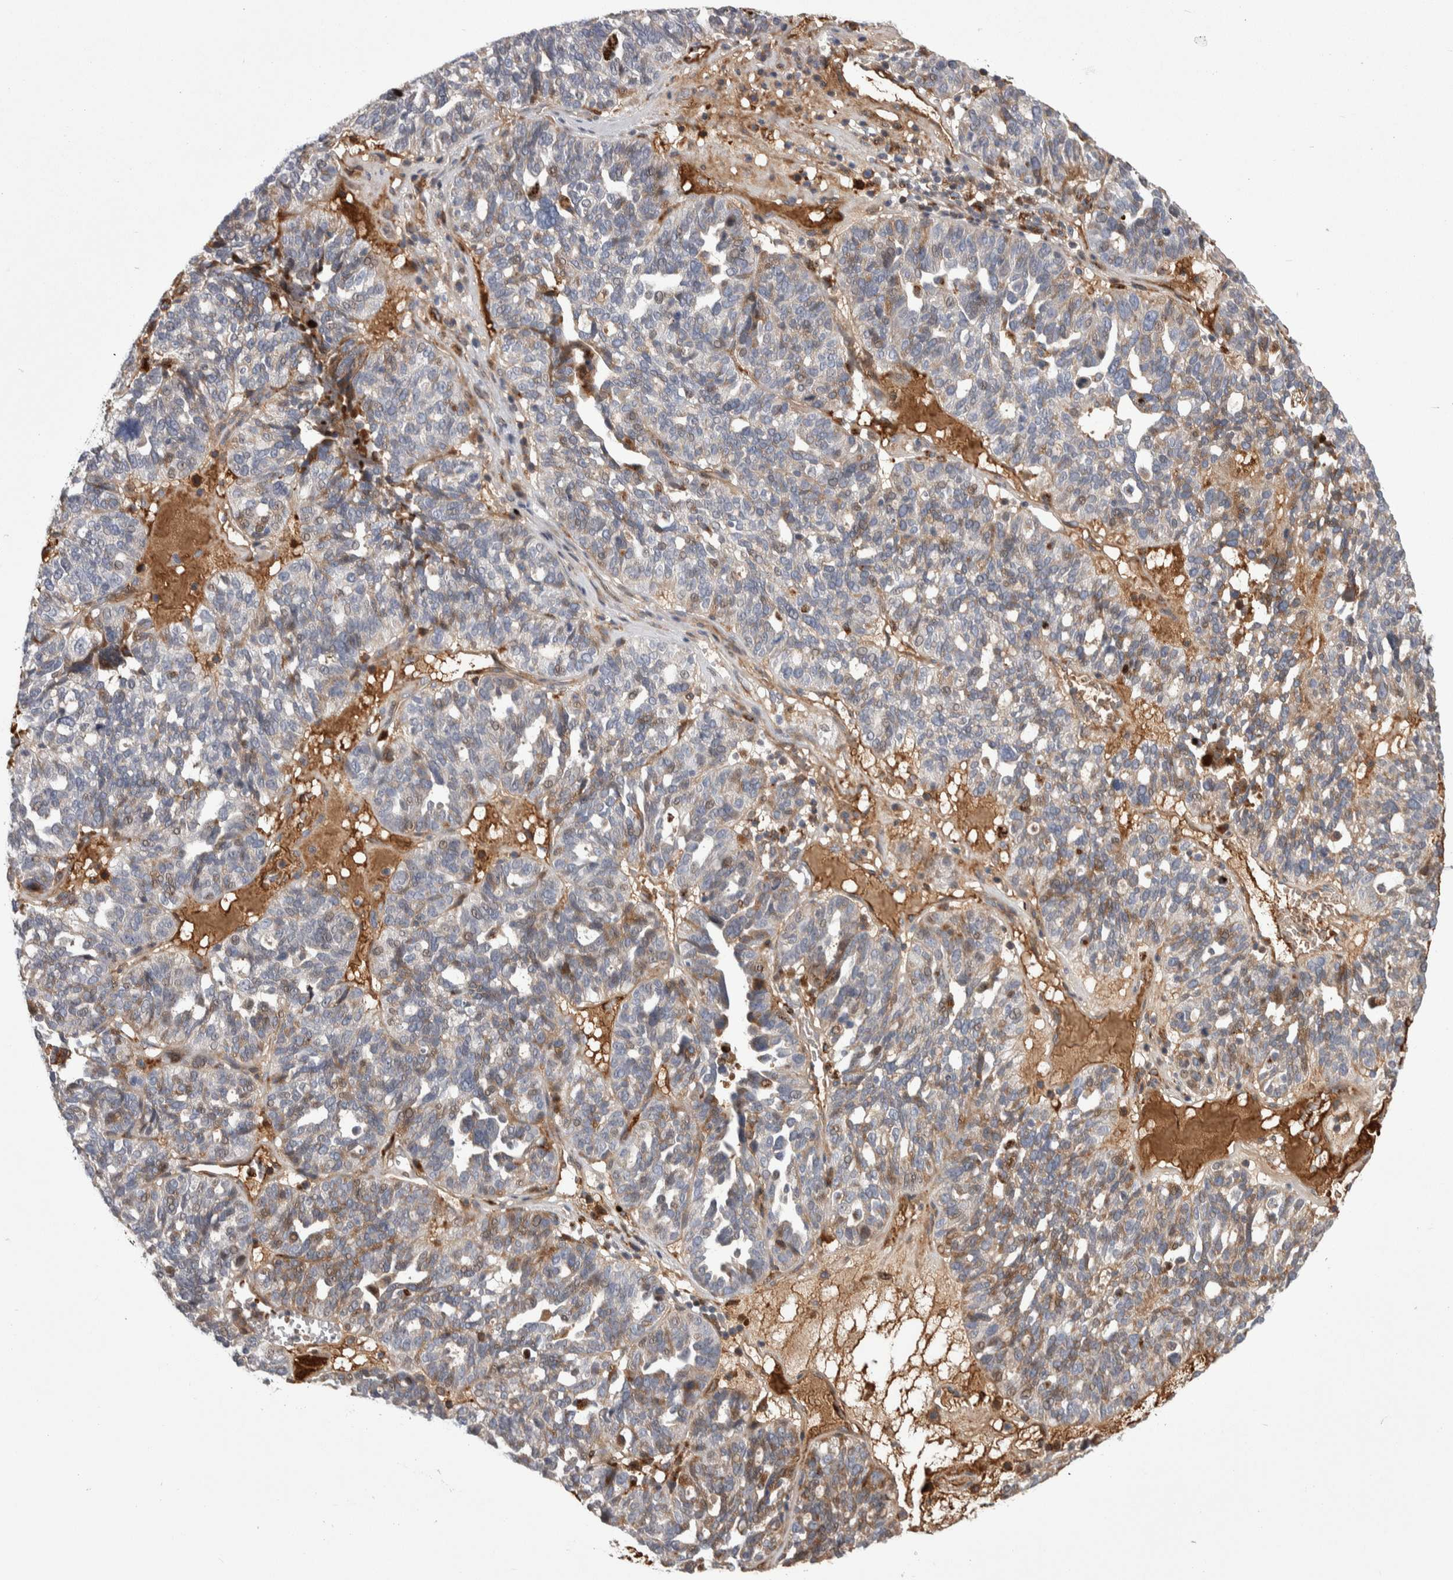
{"staining": {"intensity": "weak", "quantity": "<25%", "location": "cytoplasmic/membranous"}, "tissue": "ovarian cancer", "cell_type": "Tumor cells", "image_type": "cancer", "snomed": [{"axis": "morphology", "description": "Cystadenocarcinoma, serous, NOS"}, {"axis": "topography", "description": "Ovary"}], "caption": "DAB immunohistochemical staining of serous cystadenocarcinoma (ovarian) reveals no significant staining in tumor cells.", "gene": "PSMG3", "patient": {"sex": "female", "age": 59}}